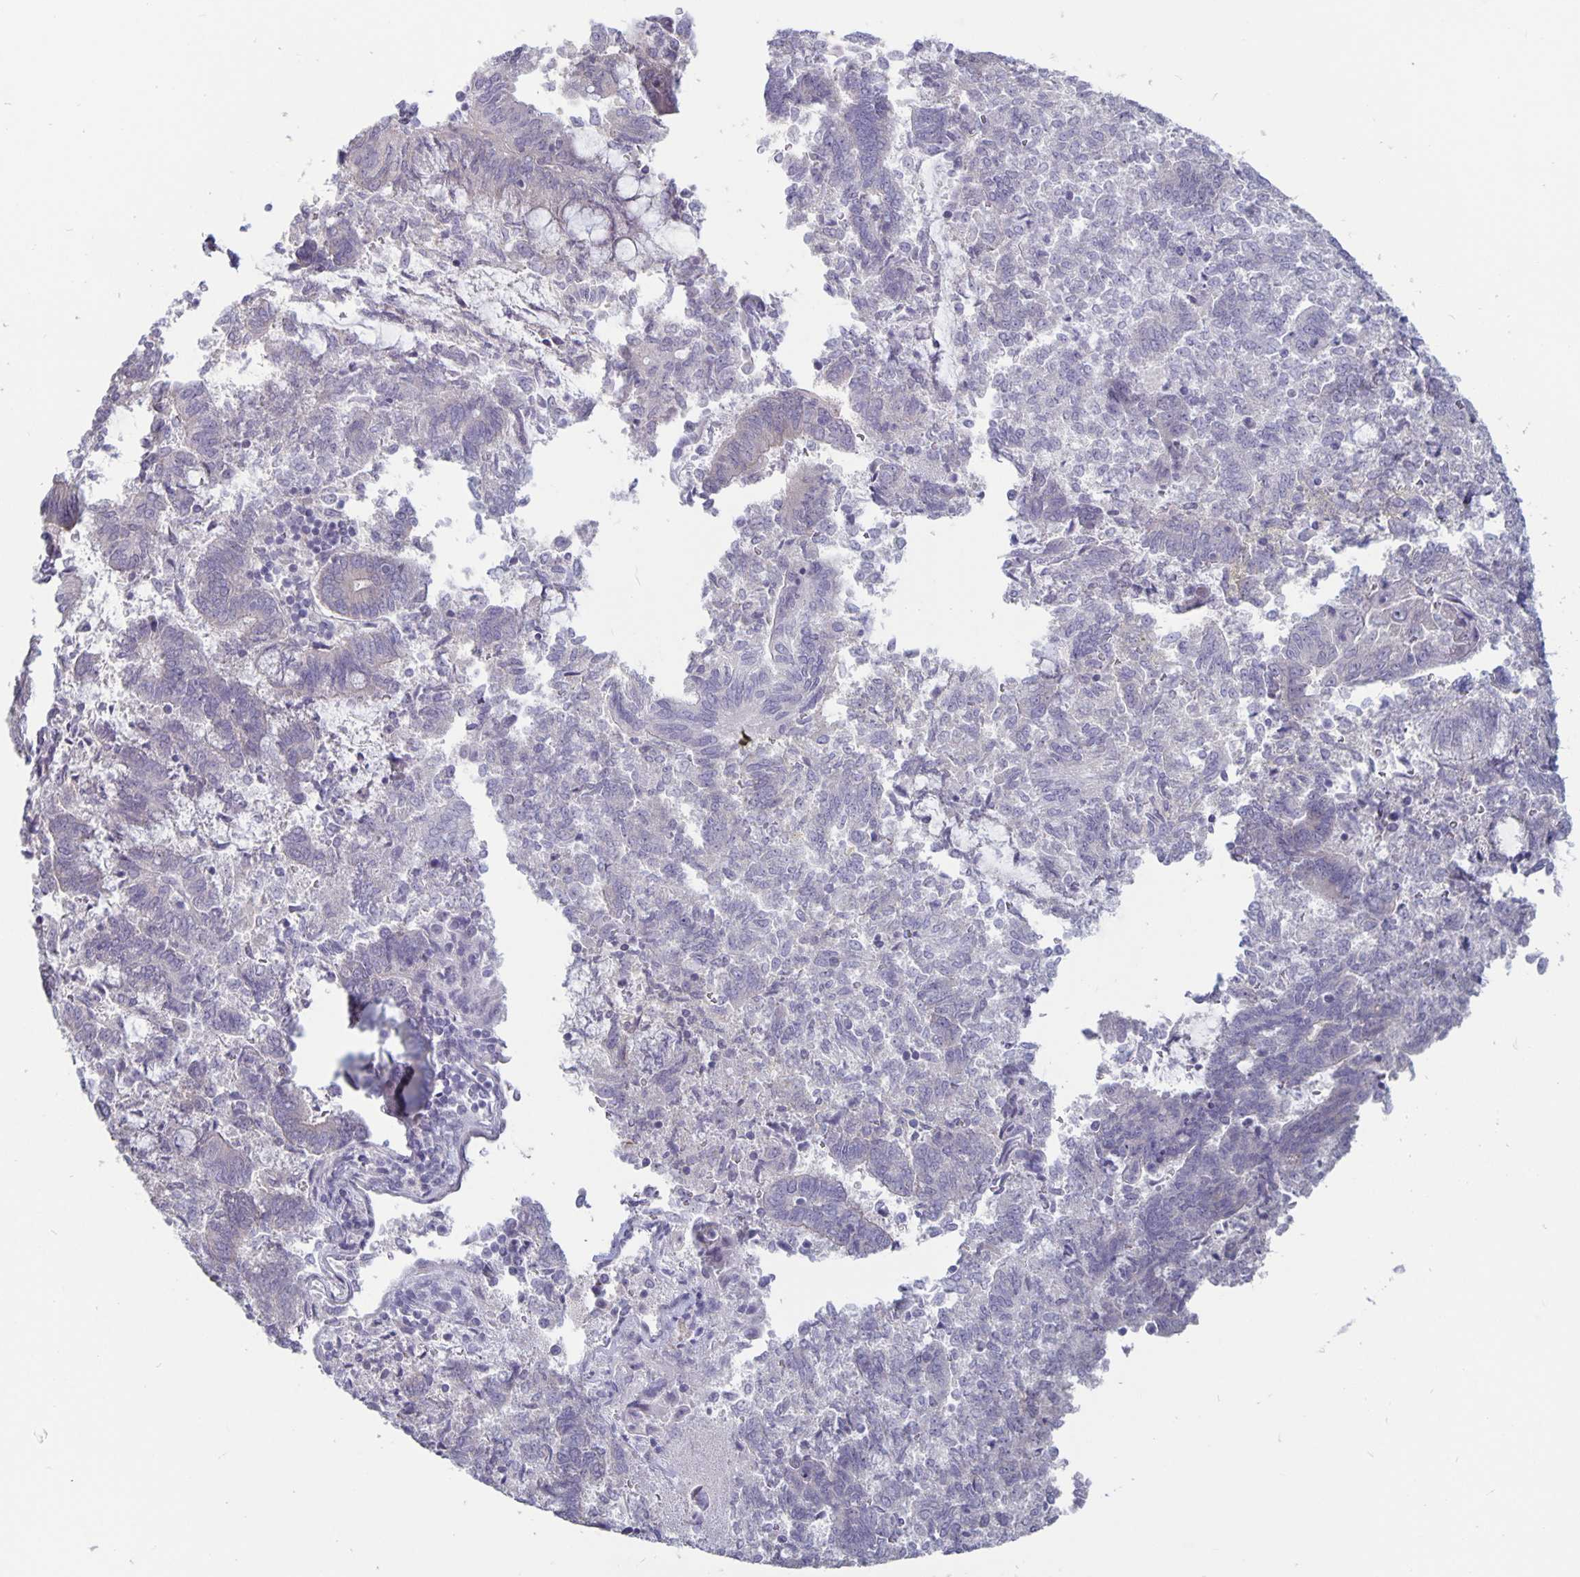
{"staining": {"intensity": "negative", "quantity": "none", "location": "none"}, "tissue": "endometrial cancer", "cell_type": "Tumor cells", "image_type": "cancer", "snomed": [{"axis": "morphology", "description": "Adenocarcinoma, NOS"}, {"axis": "topography", "description": "Endometrium"}], "caption": "The immunohistochemistry (IHC) histopathology image has no significant expression in tumor cells of endometrial adenocarcinoma tissue.", "gene": "PLCB3", "patient": {"sex": "female", "age": 65}}